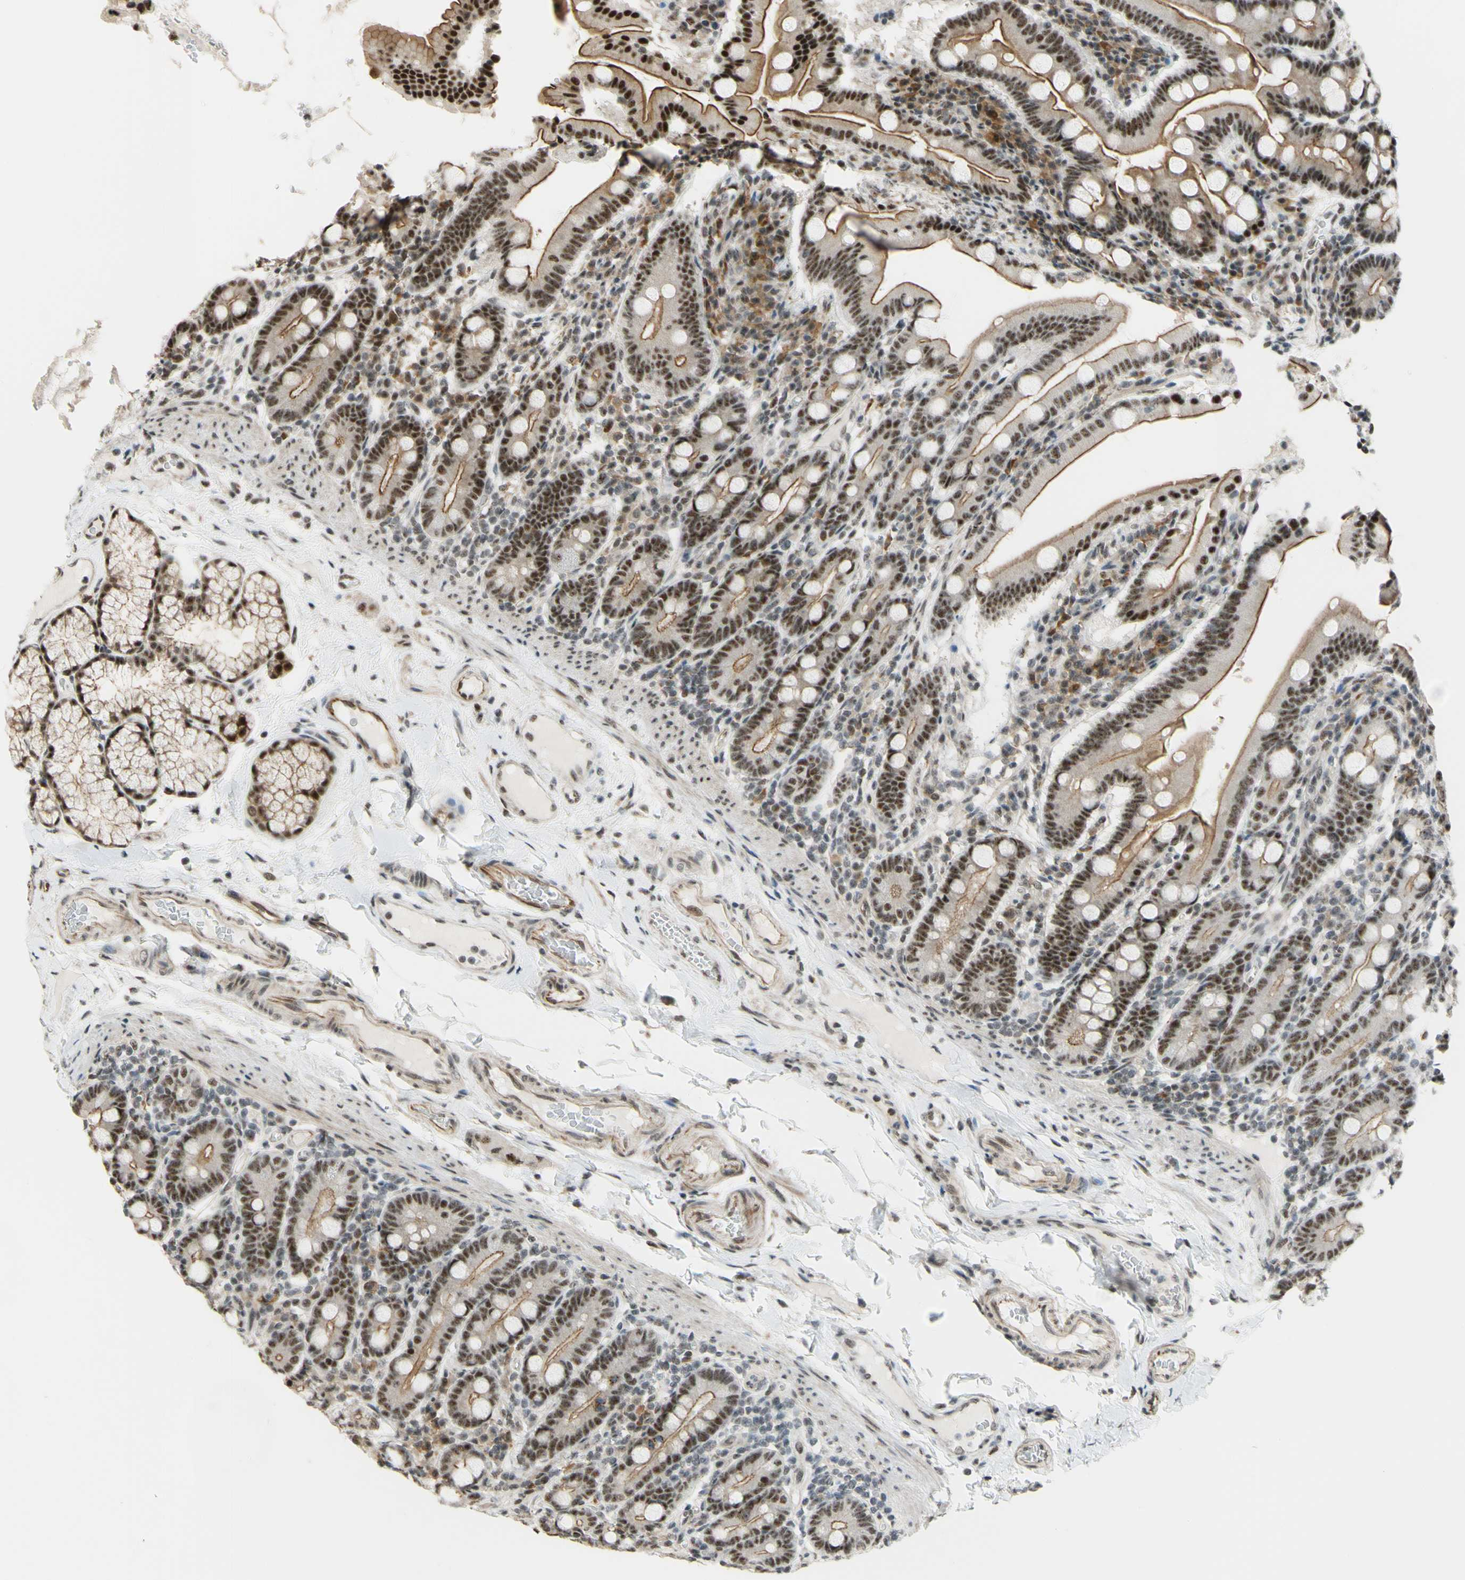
{"staining": {"intensity": "strong", "quantity": ">75%", "location": "cytoplasmic/membranous,nuclear"}, "tissue": "duodenum", "cell_type": "Glandular cells", "image_type": "normal", "snomed": [{"axis": "morphology", "description": "Normal tissue, NOS"}, {"axis": "topography", "description": "Duodenum"}], "caption": "This image demonstrates IHC staining of benign duodenum, with high strong cytoplasmic/membranous,nuclear positivity in approximately >75% of glandular cells.", "gene": "SAP18", "patient": {"sex": "male", "age": 50}}